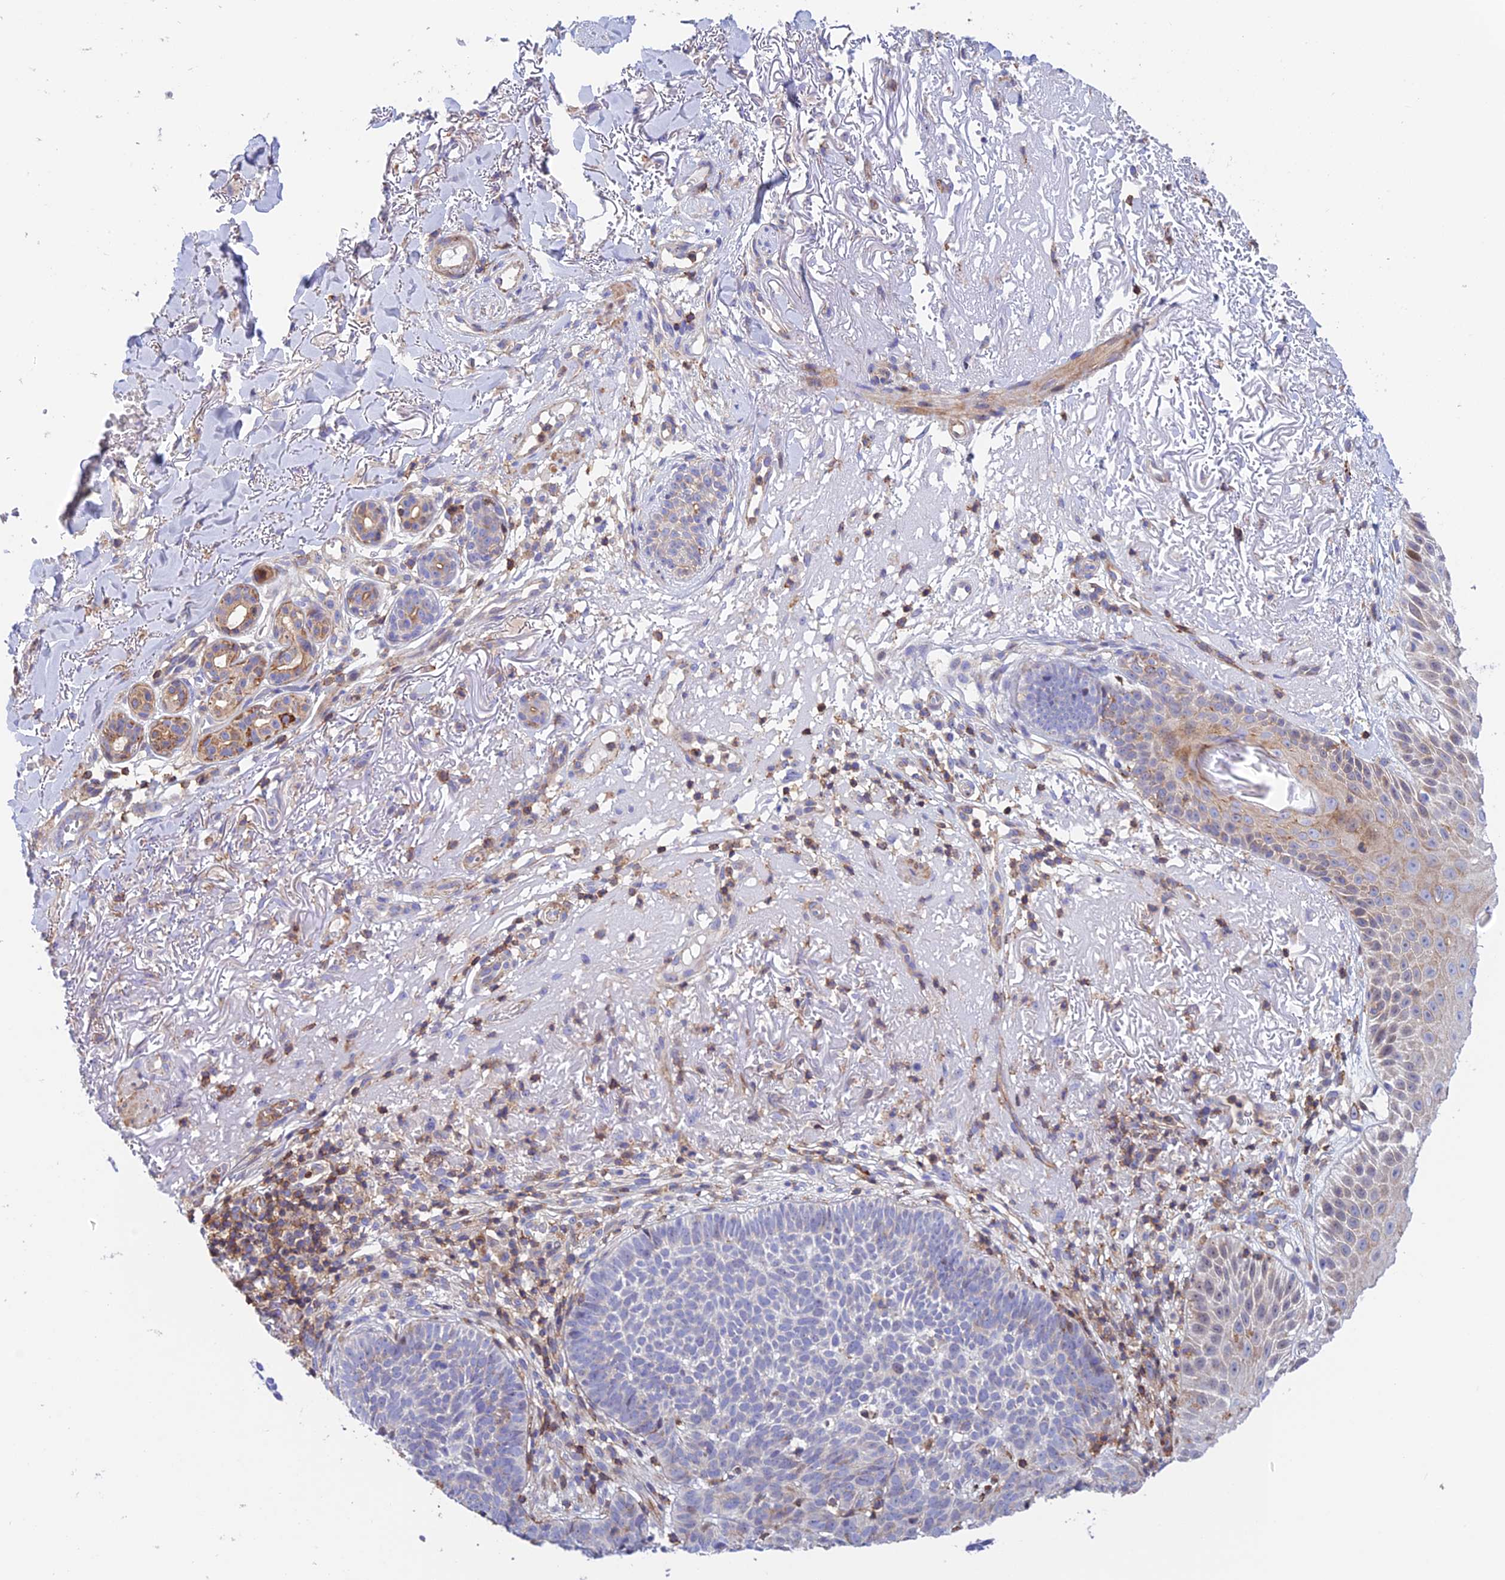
{"staining": {"intensity": "negative", "quantity": "none", "location": "none"}, "tissue": "skin cancer", "cell_type": "Tumor cells", "image_type": "cancer", "snomed": [{"axis": "morphology", "description": "Basal cell carcinoma"}, {"axis": "topography", "description": "Skin"}], "caption": "There is no significant positivity in tumor cells of basal cell carcinoma (skin).", "gene": "PRIM1", "patient": {"sex": "female", "age": 78}}